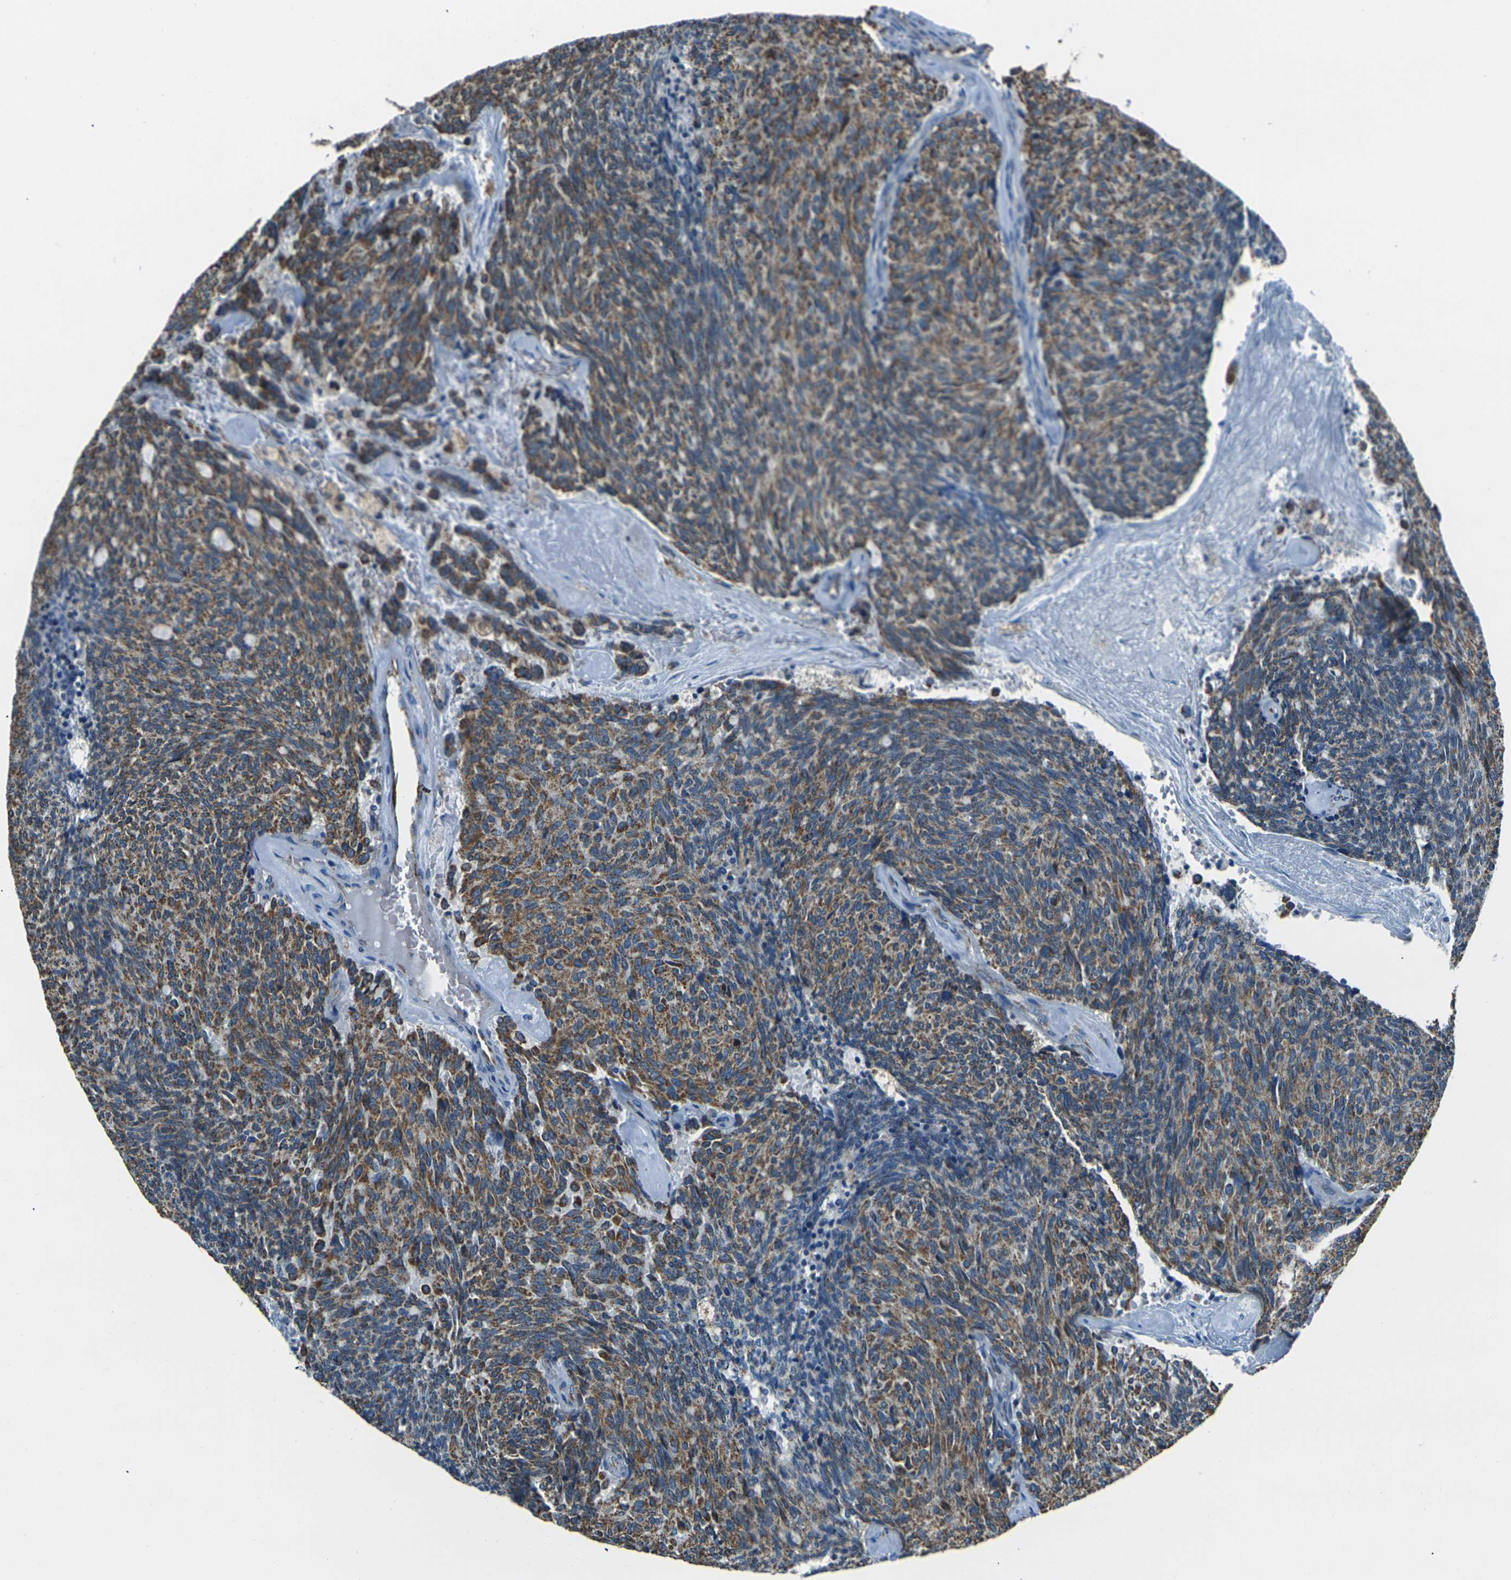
{"staining": {"intensity": "moderate", "quantity": ">75%", "location": "cytoplasmic/membranous"}, "tissue": "carcinoid", "cell_type": "Tumor cells", "image_type": "cancer", "snomed": [{"axis": "morphology", "description": "Carcinoid, malignant, NOS"}, {"axis": "topography", "description": "Pancreas"}], "caption": "An IHC micrograph of neoplastic tissue is shown. Protein staining in brown shows moderate cytoplasmic/membranous positivity in malignant carcinoid within tumor cells.", "gene": "IRF3", "patient": {"sex": "female", "age": 54}}